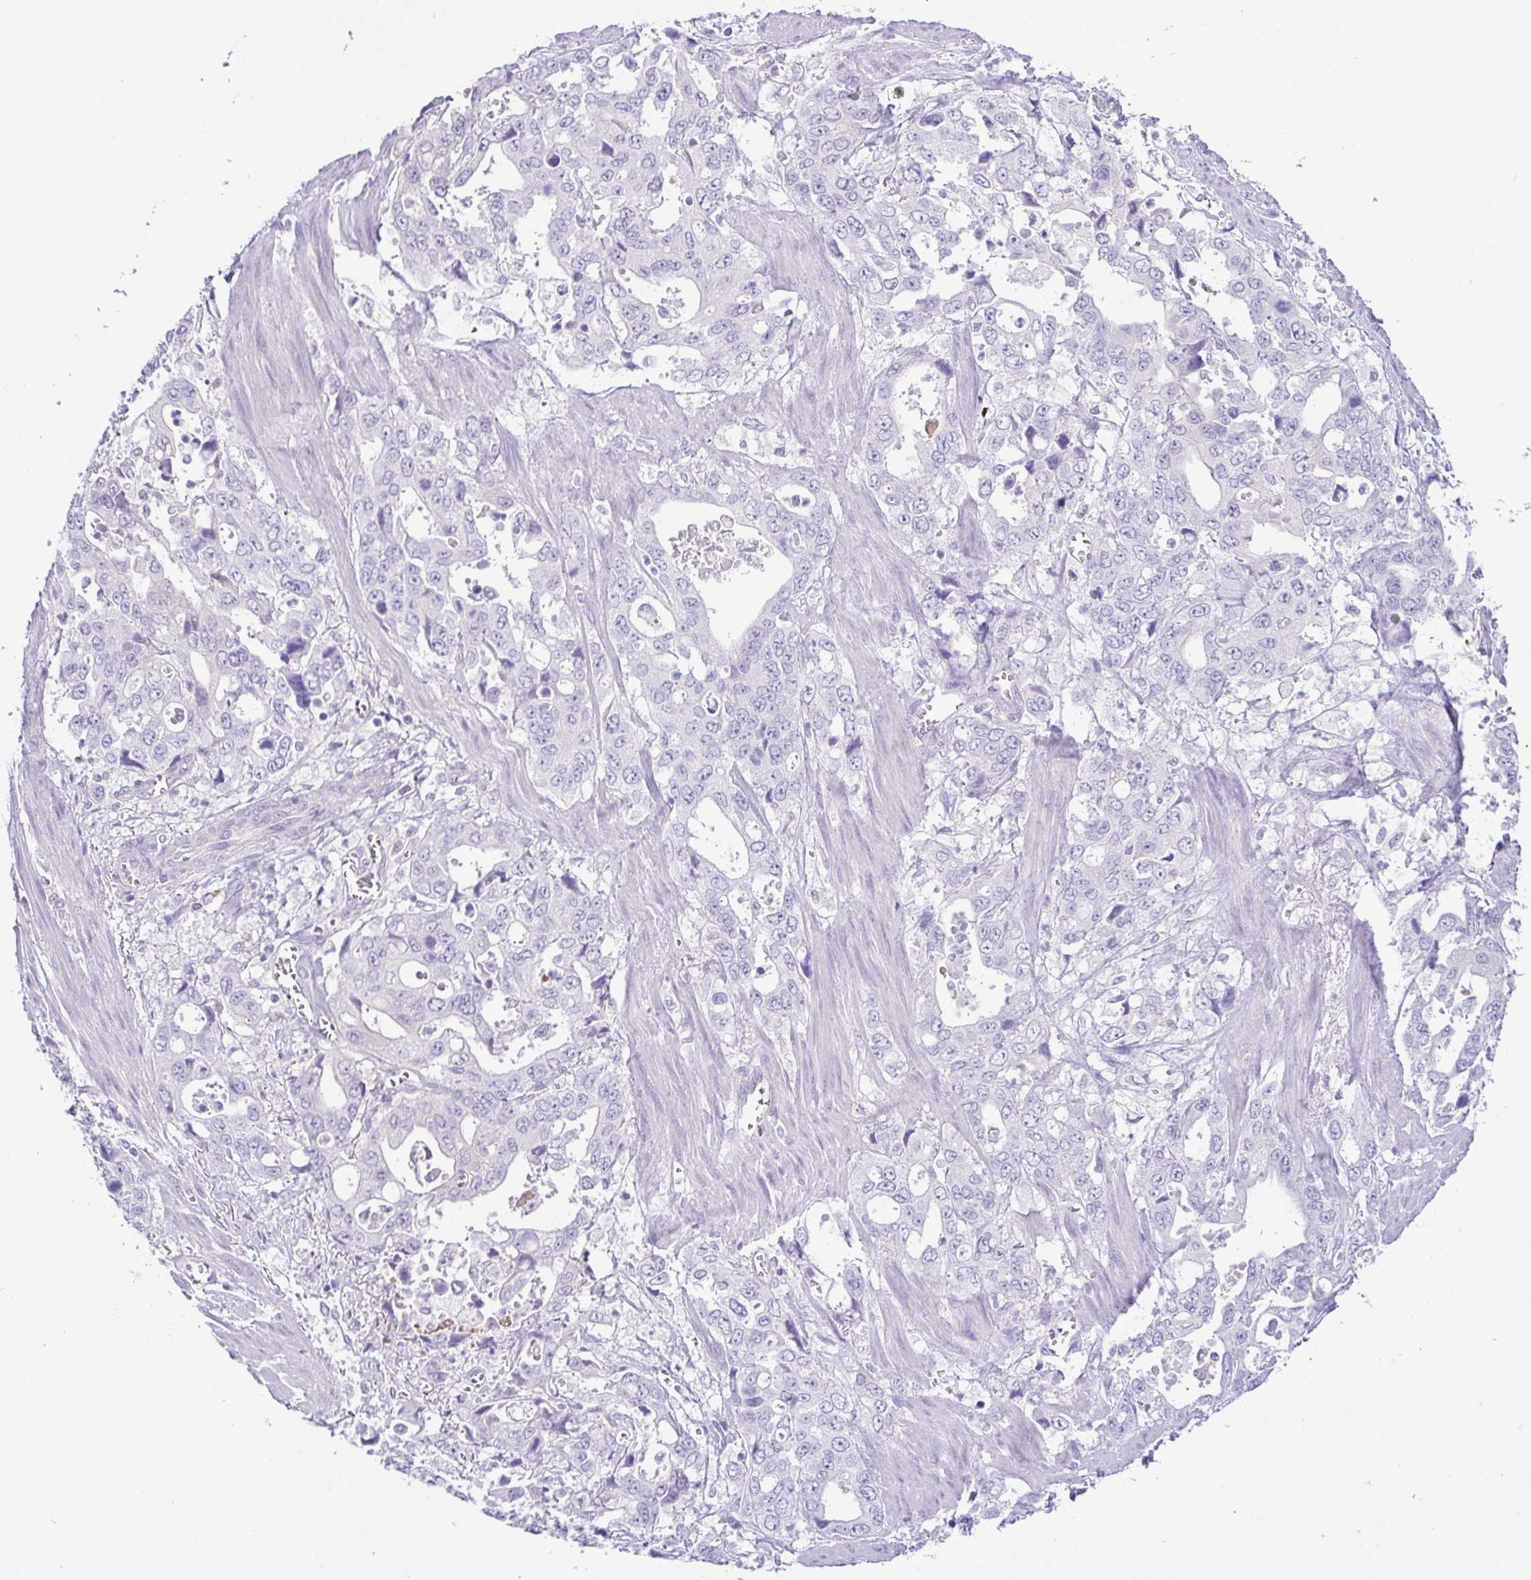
{"staining": {"intensity": "negative", "quantity": "none", "location": "none"}, "tissue": "stomach cancer", "cell_type": "Tumor cells", "image_type": "cancer", "snomed": [{"axis": "morphology", "description": "Adenocarcinoma, NOS"}, {"axis": "topography", "description": "Stomach, upper"}], "caption": "DAB immunohistochemical staining of stomach adenocarcinoma reveals no significant positivity in tumor cells.", "gene": "EPB42", "patient": {"sex": "male", "age": 74}}